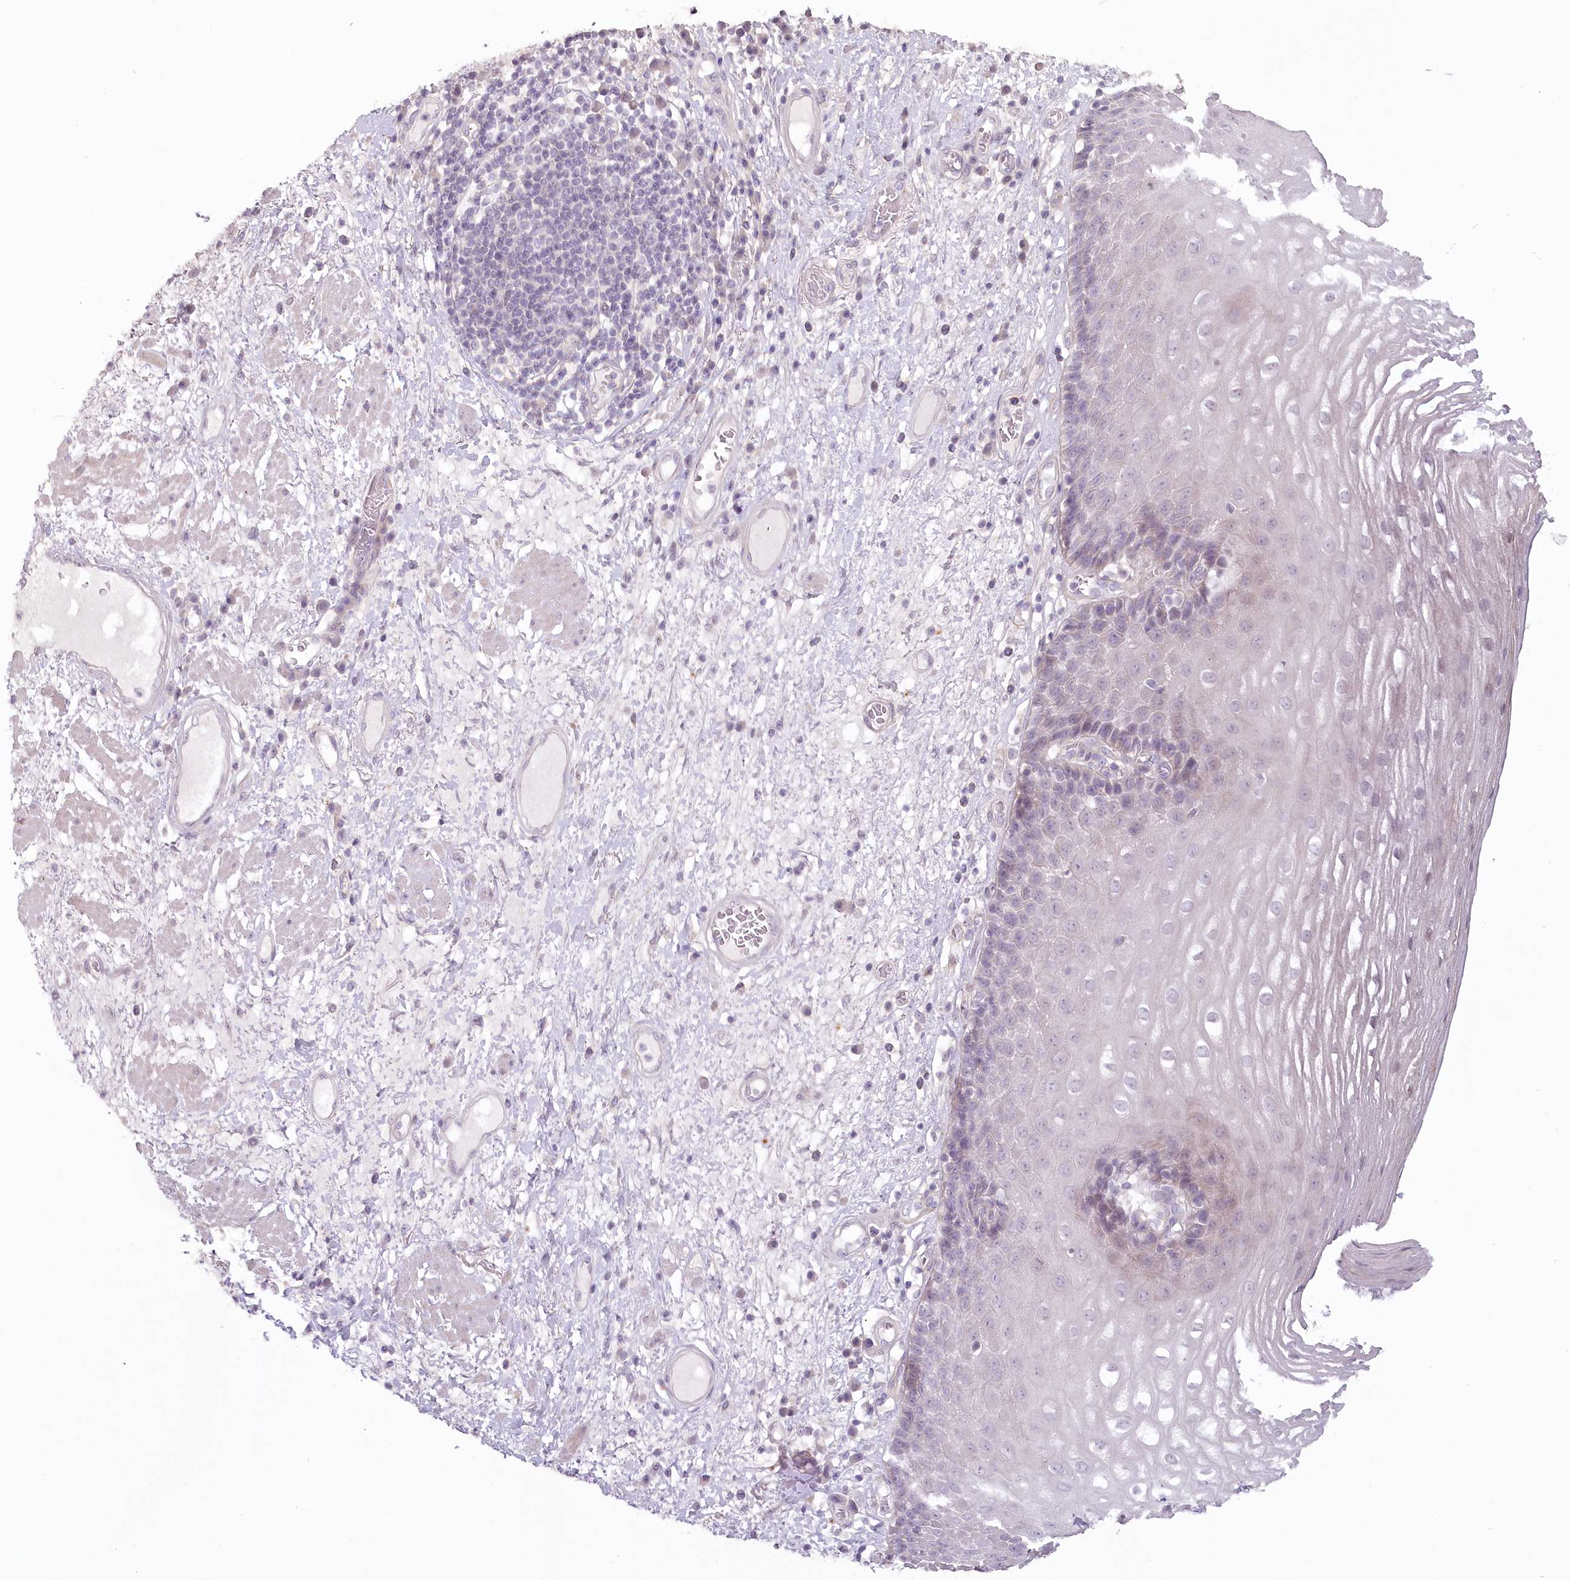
{"staining": {"intensity": "negative", "quantity": "none", "location": "none"}, "tissue": "esophagus", "cell_type": "Squamous epithelial cells", "image_type": "normal", "snomed": [{"axis": "morphology", "description": "Normal tissue, NOS"}, {"axis": "morphology", "description": "Adenocarcinoma, NOS"}, {"axis": "topography", "description": "Esophagus"}], "caption": "The histopathology image demonstrates no staining of squamous epithelial cells in unremarkable esophagus. The staining was performed using DAB (3,3'-diaminobenzidine) to visualize the protein expression in brown, while the nuclei were stained in blue with hematoxylin (Magnification: 20x).", "gene": "USP11", "patient": {"sex": "male", "age": 62}}